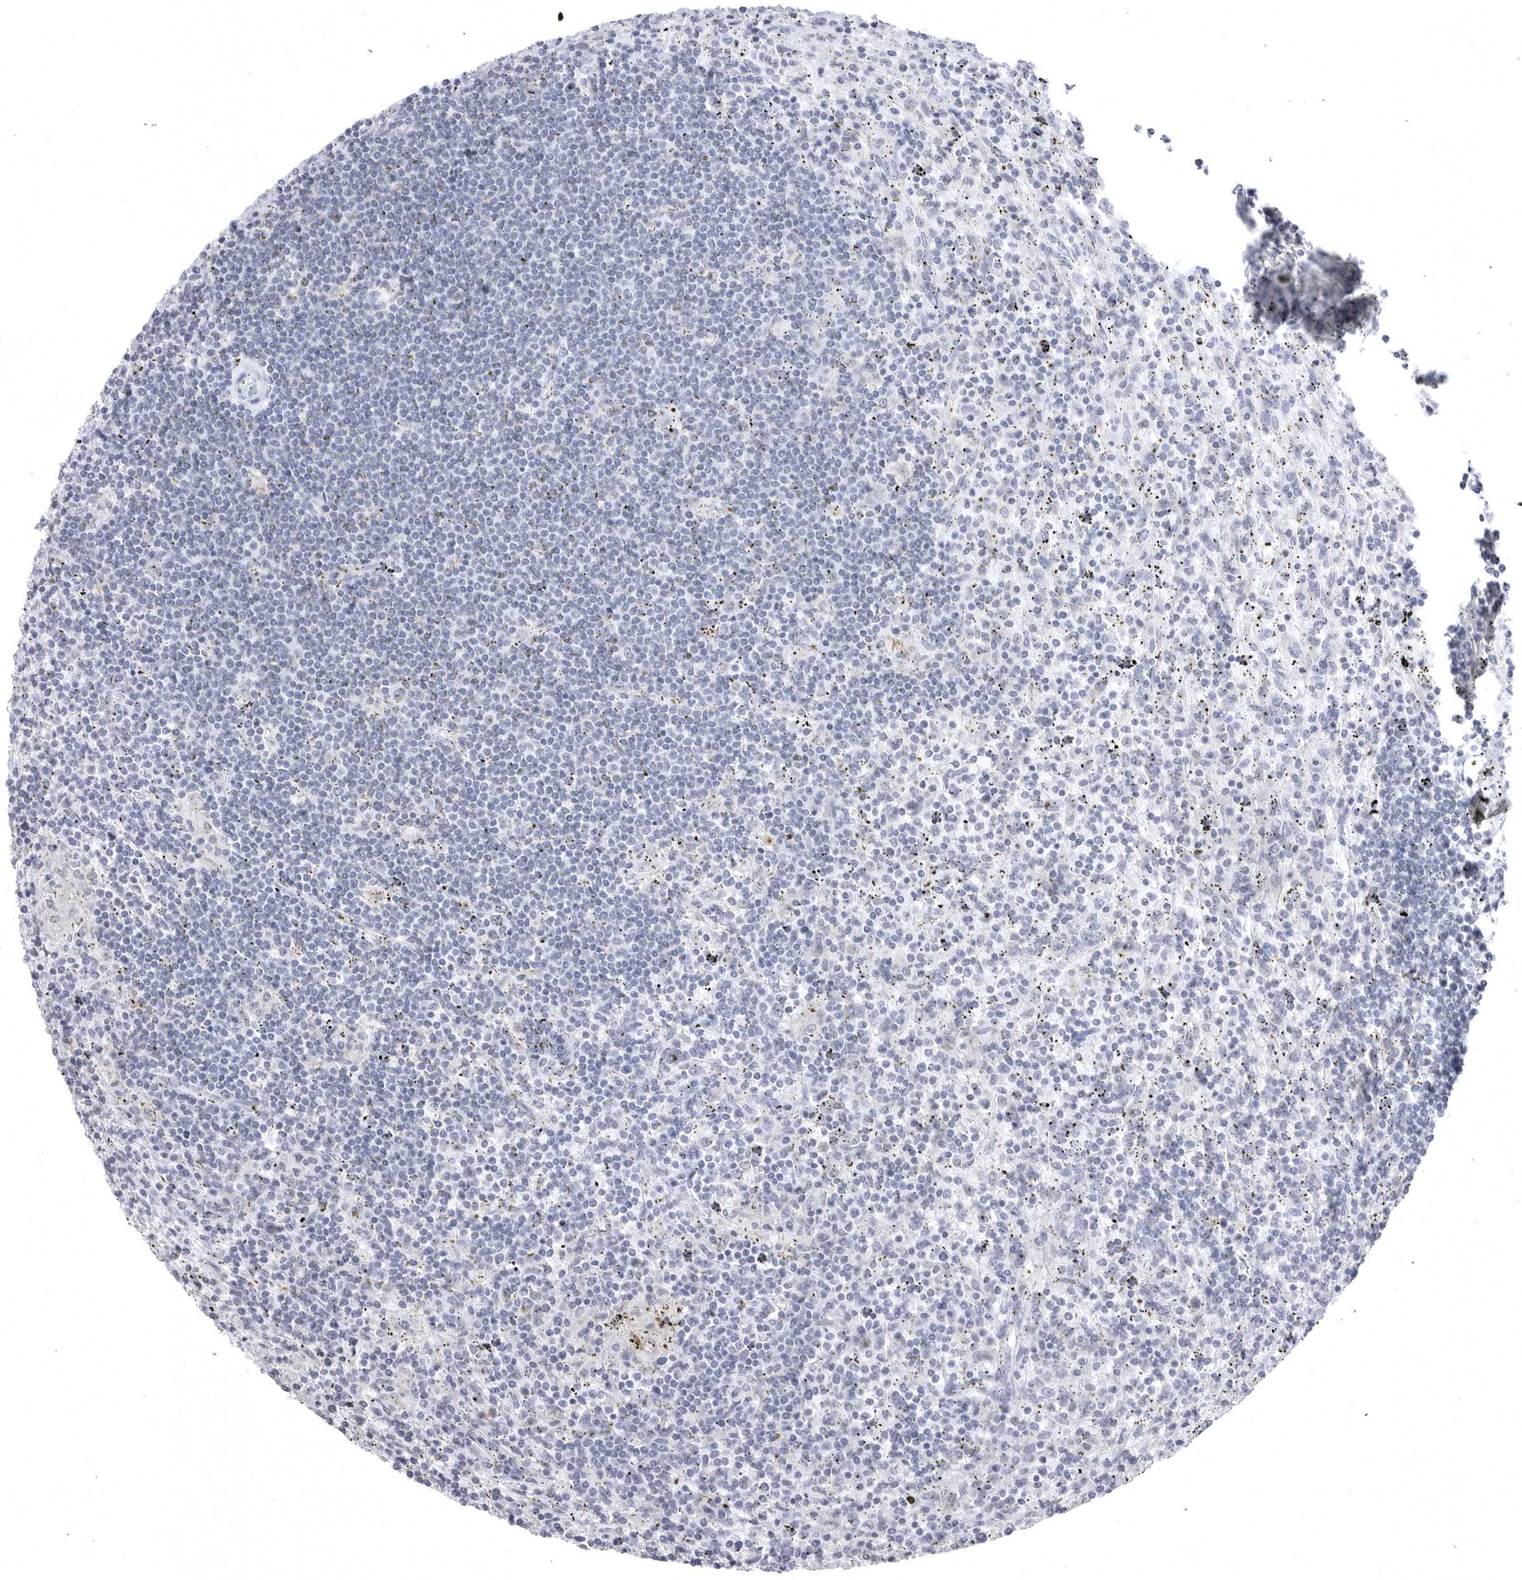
{"staining": {"intensity": "negative", "quantity": "none", "location": "none"}, "tissue": "lymphoma", "cell_type": "Tumor cells", "image_type": "cancer", "snomed": [{"axis": "morphology", "description": "Malignant lymphoma, non-Hodgkin's type, Low grade"}, {"axis": "topography", "description": "Spleen"}], "caption": "Immunohistochemistry histopathology image of low-grade malignant lymphoma, non-Hodgkin's type stained for a protein (brown), which exhibits no expression in tumor cells.", "gene": "TUFM", "patient": {"sex": "male", "age": 76}}